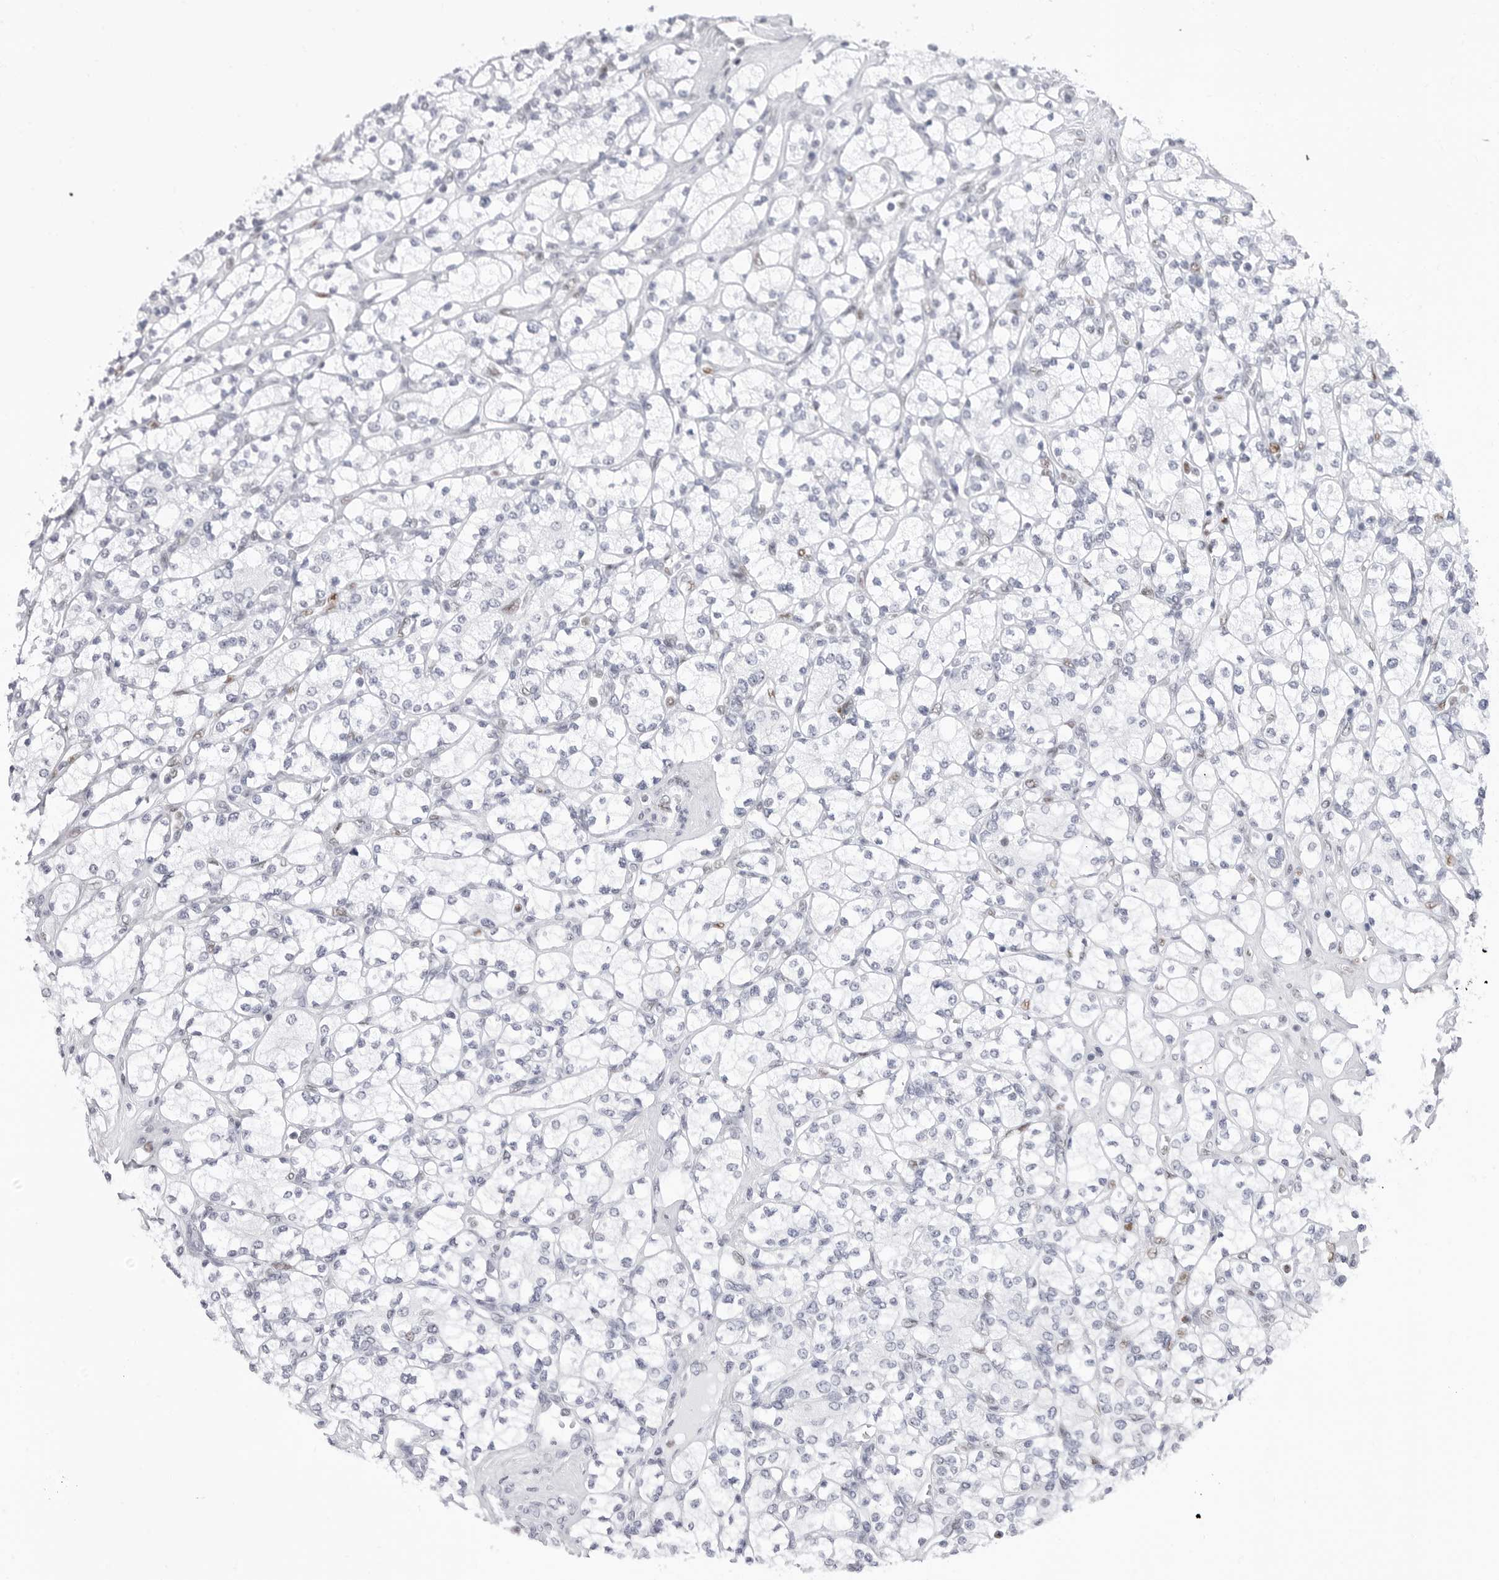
{"staining": {"intensity": "negative", "quantity": "none", "location": "none"}, "tissue": "renal cancer", "cell_type": "Tumor cells", "image_type": "cancer", "snomed": [{"axis": "morphology", "description": "Adenocarcinoma, NOS"}, {"axis": "topography", "description": "Kidney"}], "caption": "This image is of renal adenocarcinoma stained with immunohistochemistry to label a protein in brown with the nuclei are counter-stained blue. There is no expression in tumor cells.", "gene": "NASP", "patient": {"sex": "male", "age": 77}}